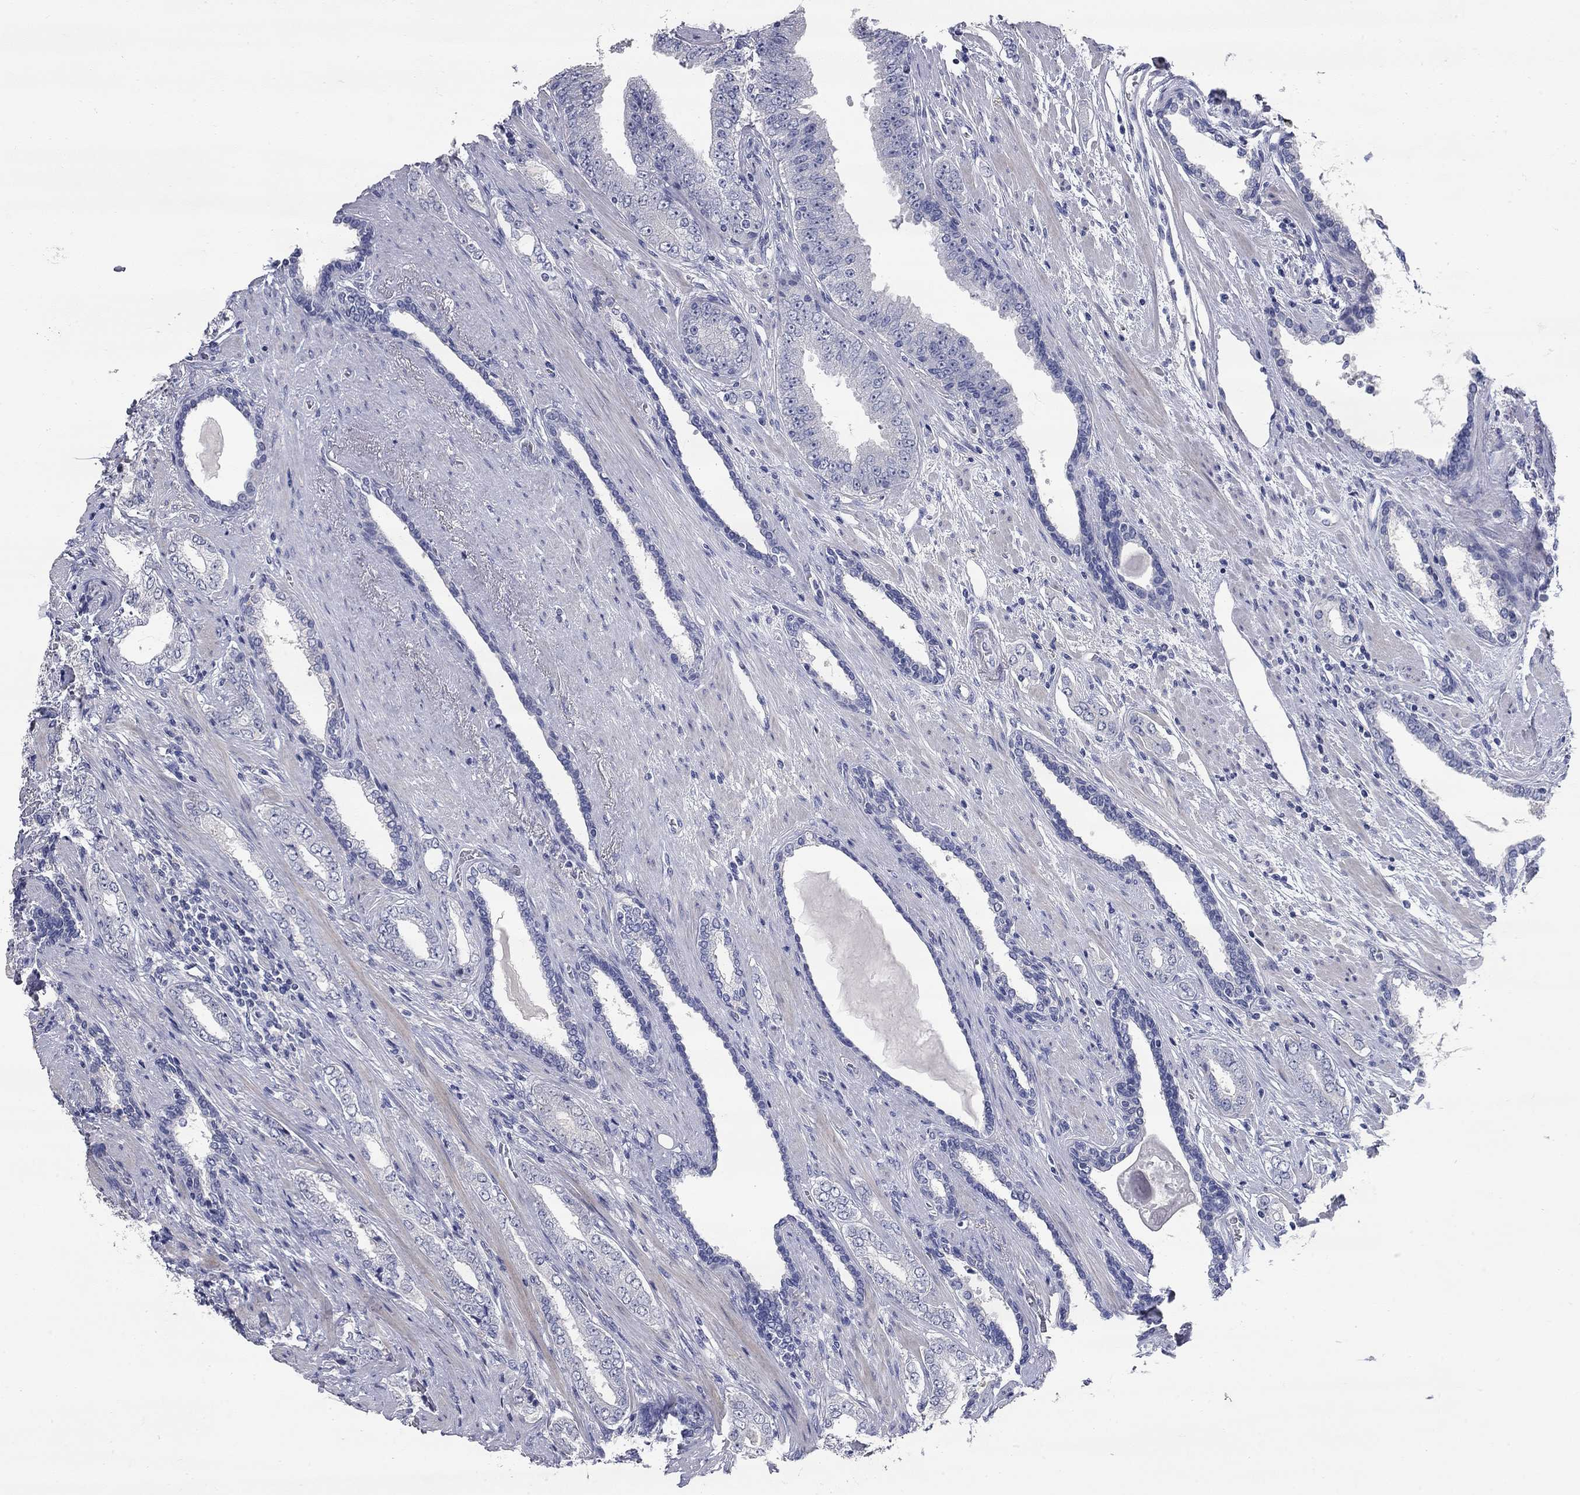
{"staining": {"intensity": "negative", "quantity": "none", "location": "none"}, "tissue": "prostate cancer", "cell_type": "Tumor cells", "image_type": "cancer", "snomed": [{"axis": "morphology", "description": "Adenocarcinoma, Low grade"}, {"axis": "topography", "description": "Prostate and seminal vesicle, NOS"}], "caption": "IHC micrograph of human prostate cancer stained for a protein (brown), which shows no expression in tumor cells. (Stains: DAB immunohistochemistry (IHC) with hematoxylin counter stain, Microscopy: brightfield microscopy at high magnification).", "gene": "SYT12", "patient": {"sex": "male", "age": 61}}